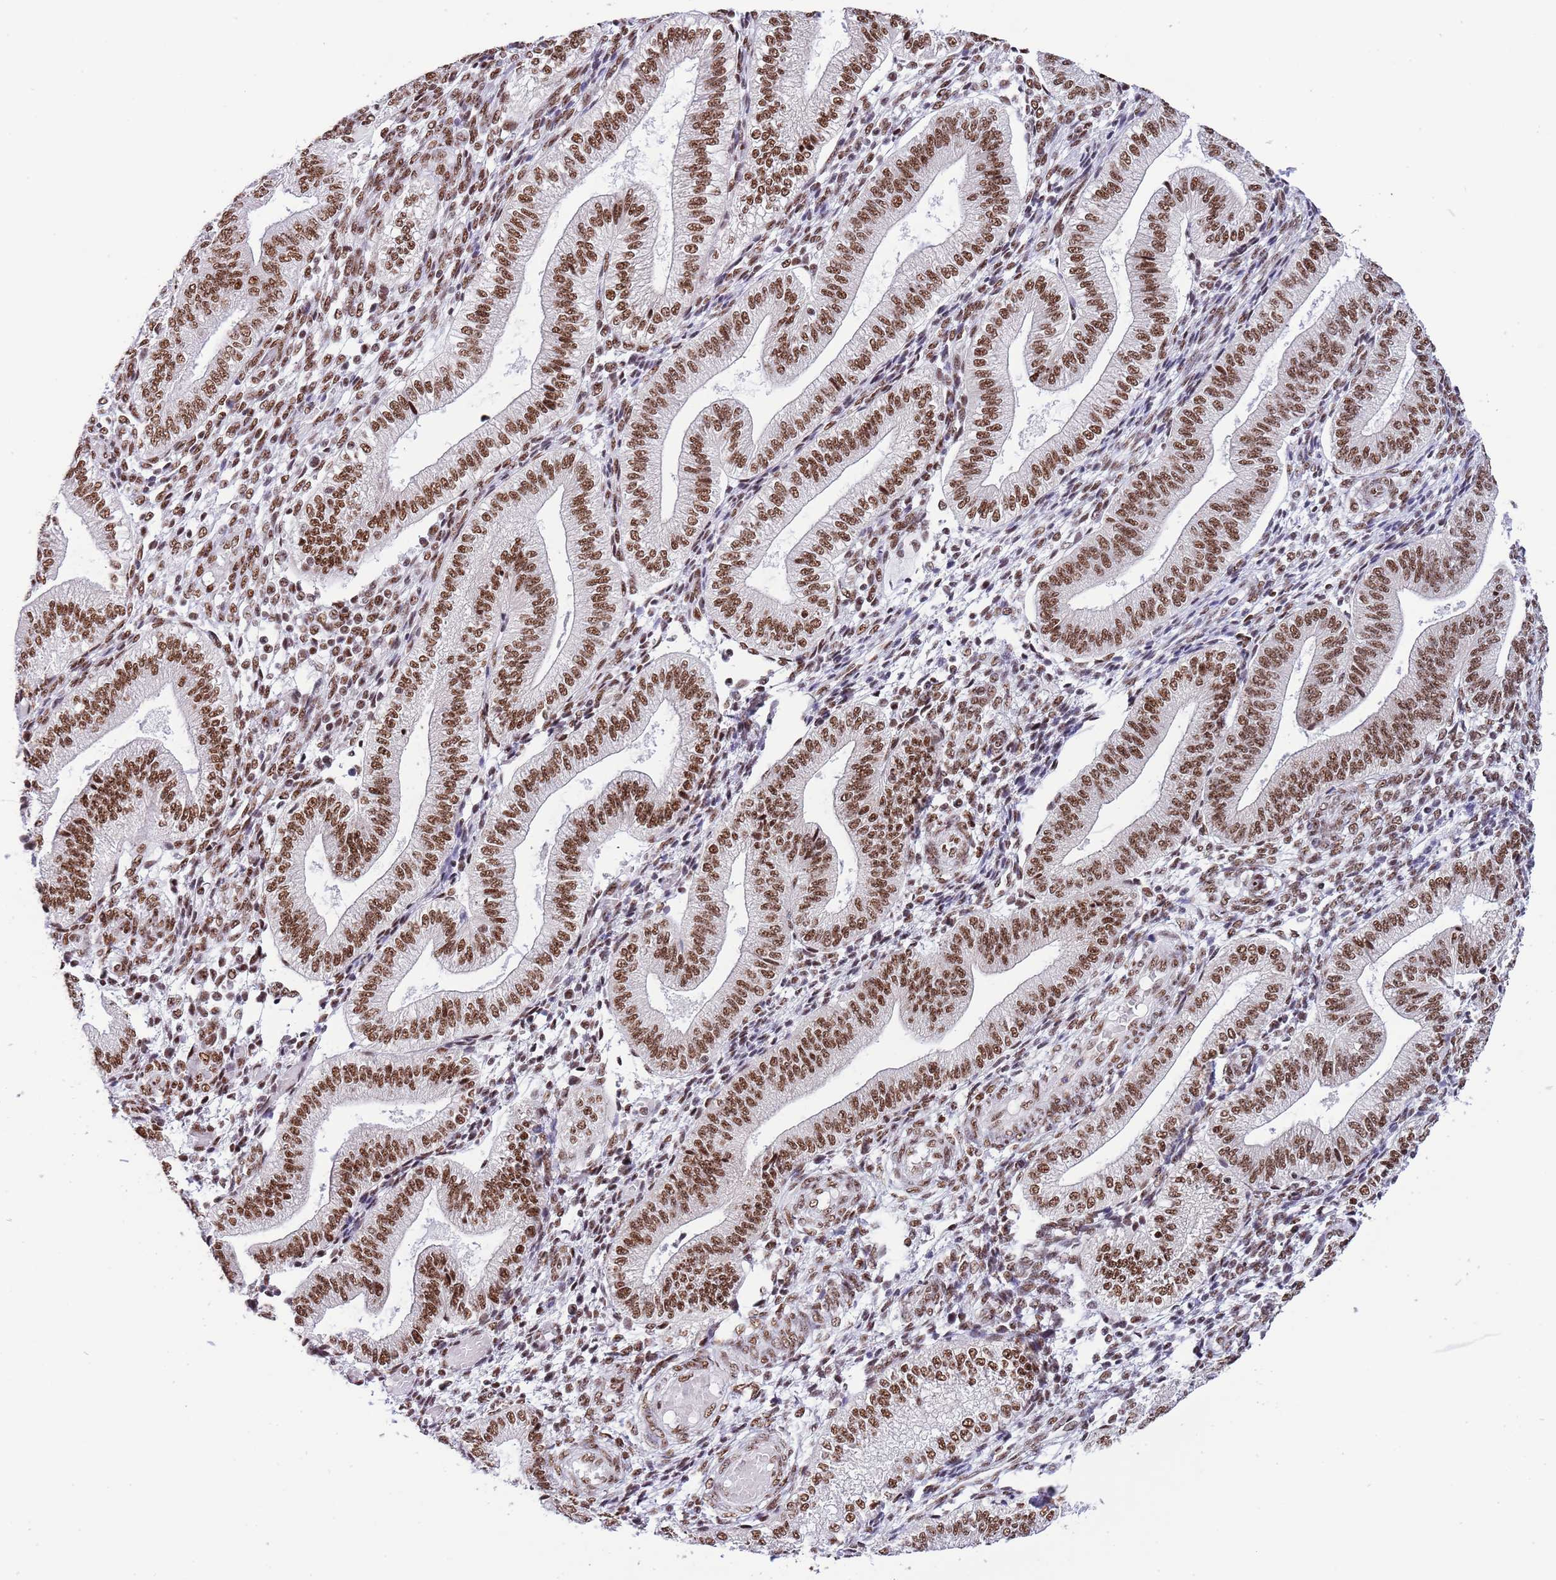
{"staining": {"intensity": "moderate", "quantity": ">75%", "location": "nuclear"}, "tissue": "endometrium", "cell_type": "Cells in endometrial stroma", "image_type": "normal", "snomed": [{"axis": "morphology", "description": "Normal tissue, NOS"}, {"axis": "topography", "description": "Endometrium"}], "caption": "Protein staining of normal endometrium demonstrates moderate nuclear staining in approximately >75% of cells in endometrial stroma.", "gene": "SF3A2", "patient": {"sex": "female", "age": 34}}